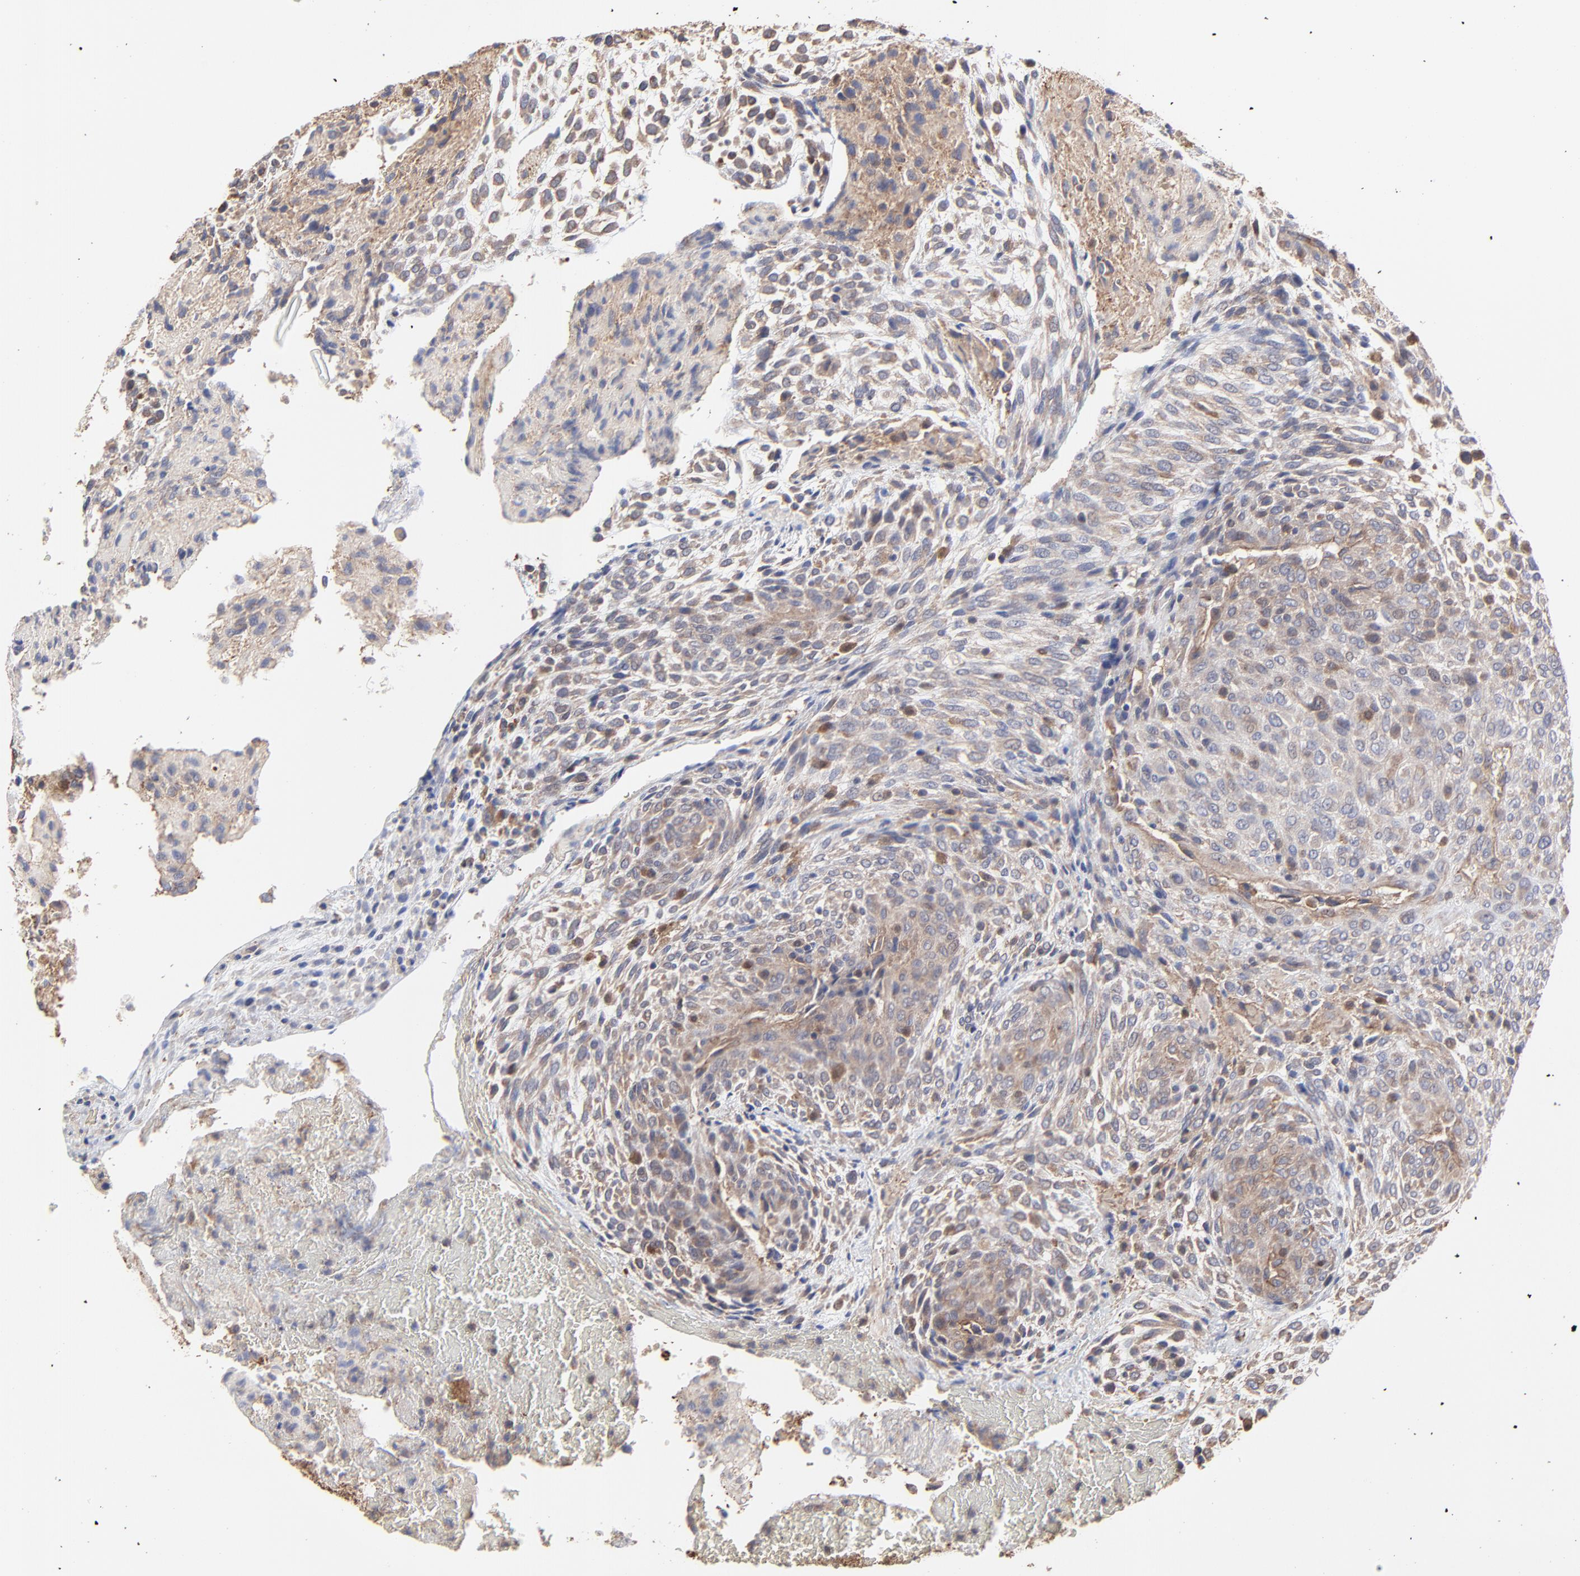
{"staining": {"intensity": "moderate", "quantity": "25%-75%", "location": "cytoplasmic/membranous"}, "tissue": "glioma", "cell_type": "Tumor cells", "image_type": "cancer", "snomed": [{"axis": "morphology", "description": "Glioma, malignant, High grade"}, {"axis": "topography", "description": "Cerebral cortex"}], "caption": "The photomicrograph reveals a brown stain indicating the presence of a protein in the cytoplasmic/membranous of tumor cells in high-grade glioma (malignant).", "gene": "ARMT1", "patient": {"sex": "female", "age": 55}}